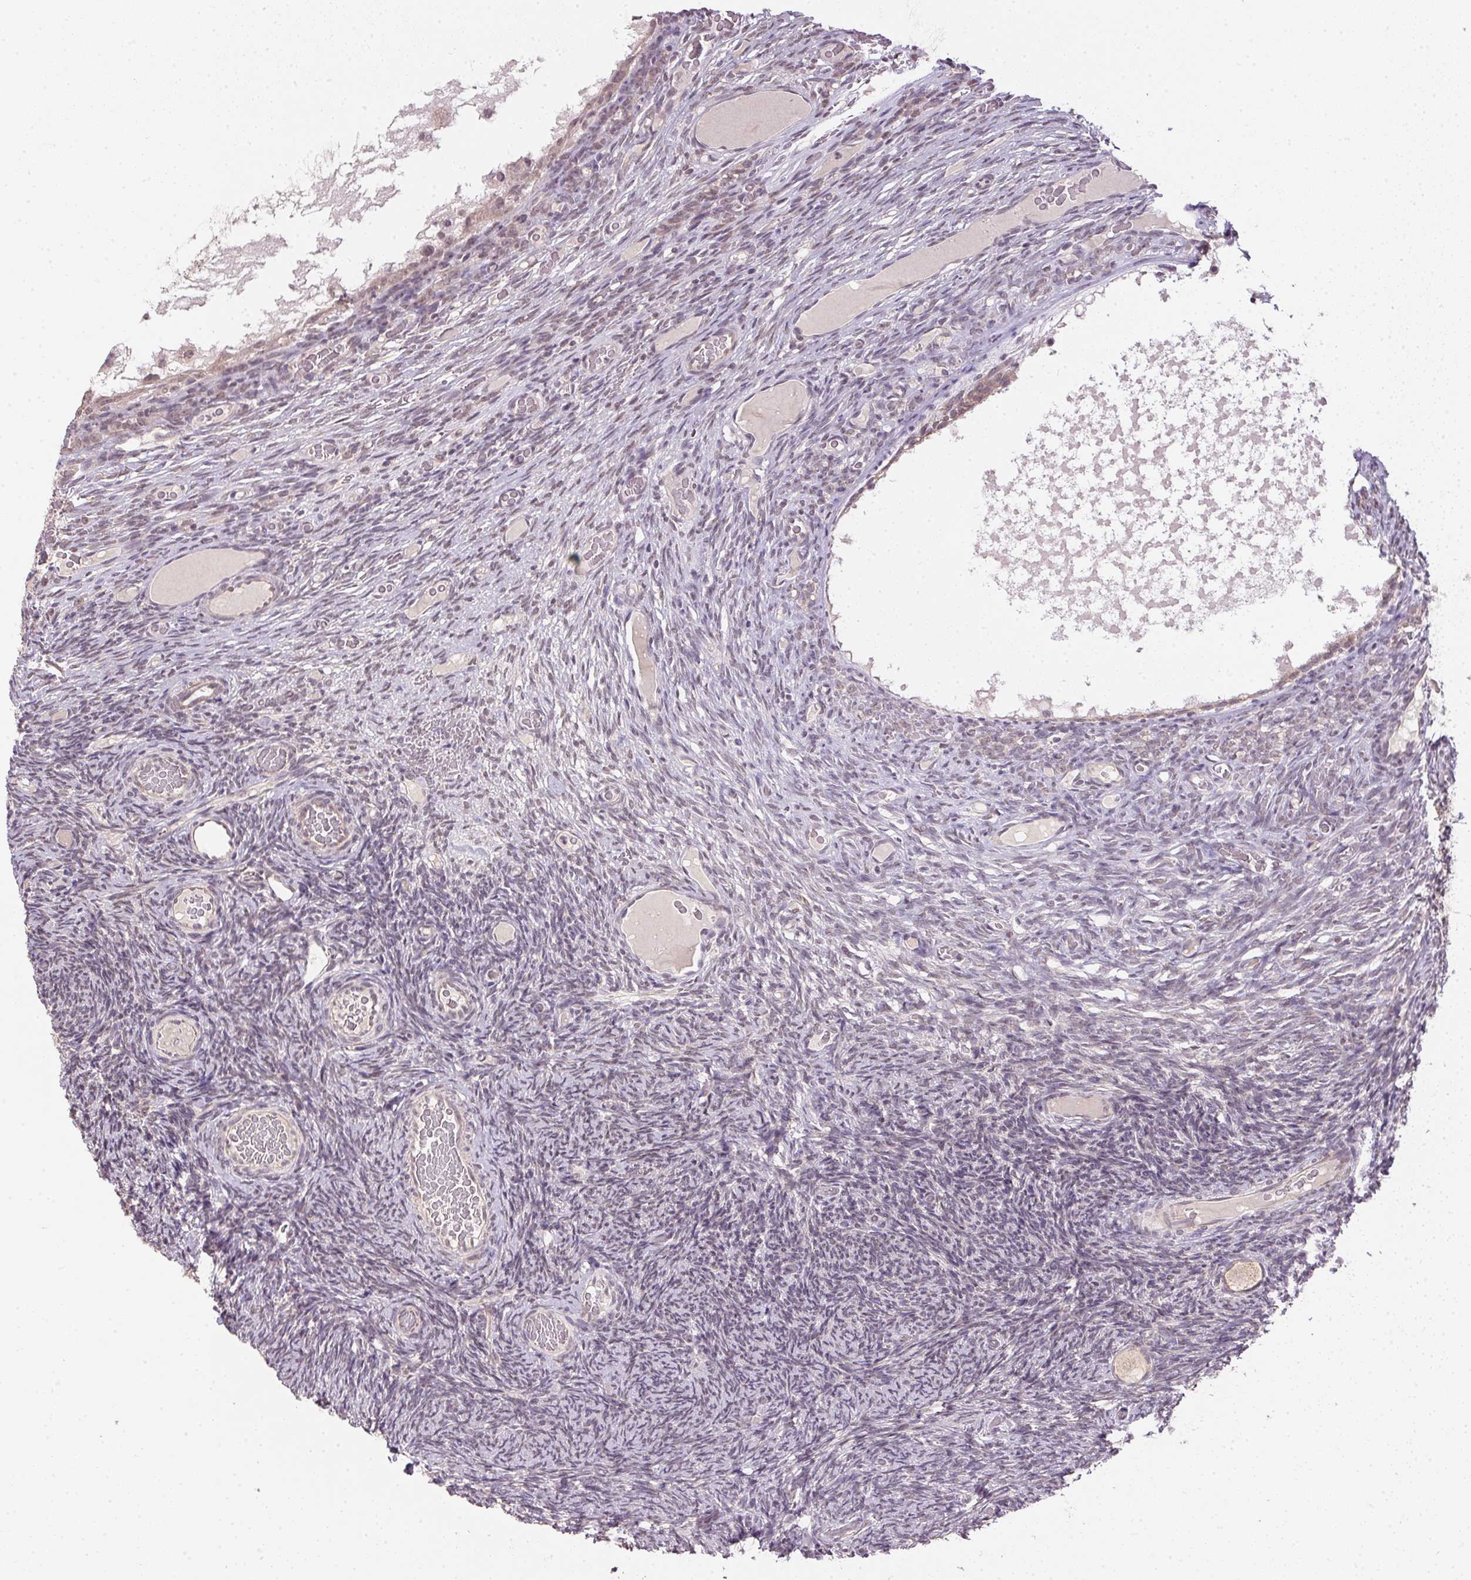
{"staining": {"intensity": "moderate", "quantity": "<25%", "location": "cytoplasmic/membranous"}, "tissue": "ovary", "cell_type": "Follicle cells", "image_type": "normal", "snomed": [{"axis": "morphology", "description": "Normal tissue, NOS"}, {"axis": "topography", "description": "Ovary"}], "caption": "Protein staining of benign ovary shows moderate cytoplasmic/membranous positivity in approximately <25% of follicle cells.", "gene": "PPP4R4", "patient": {"sex": "female", "age": 34}}